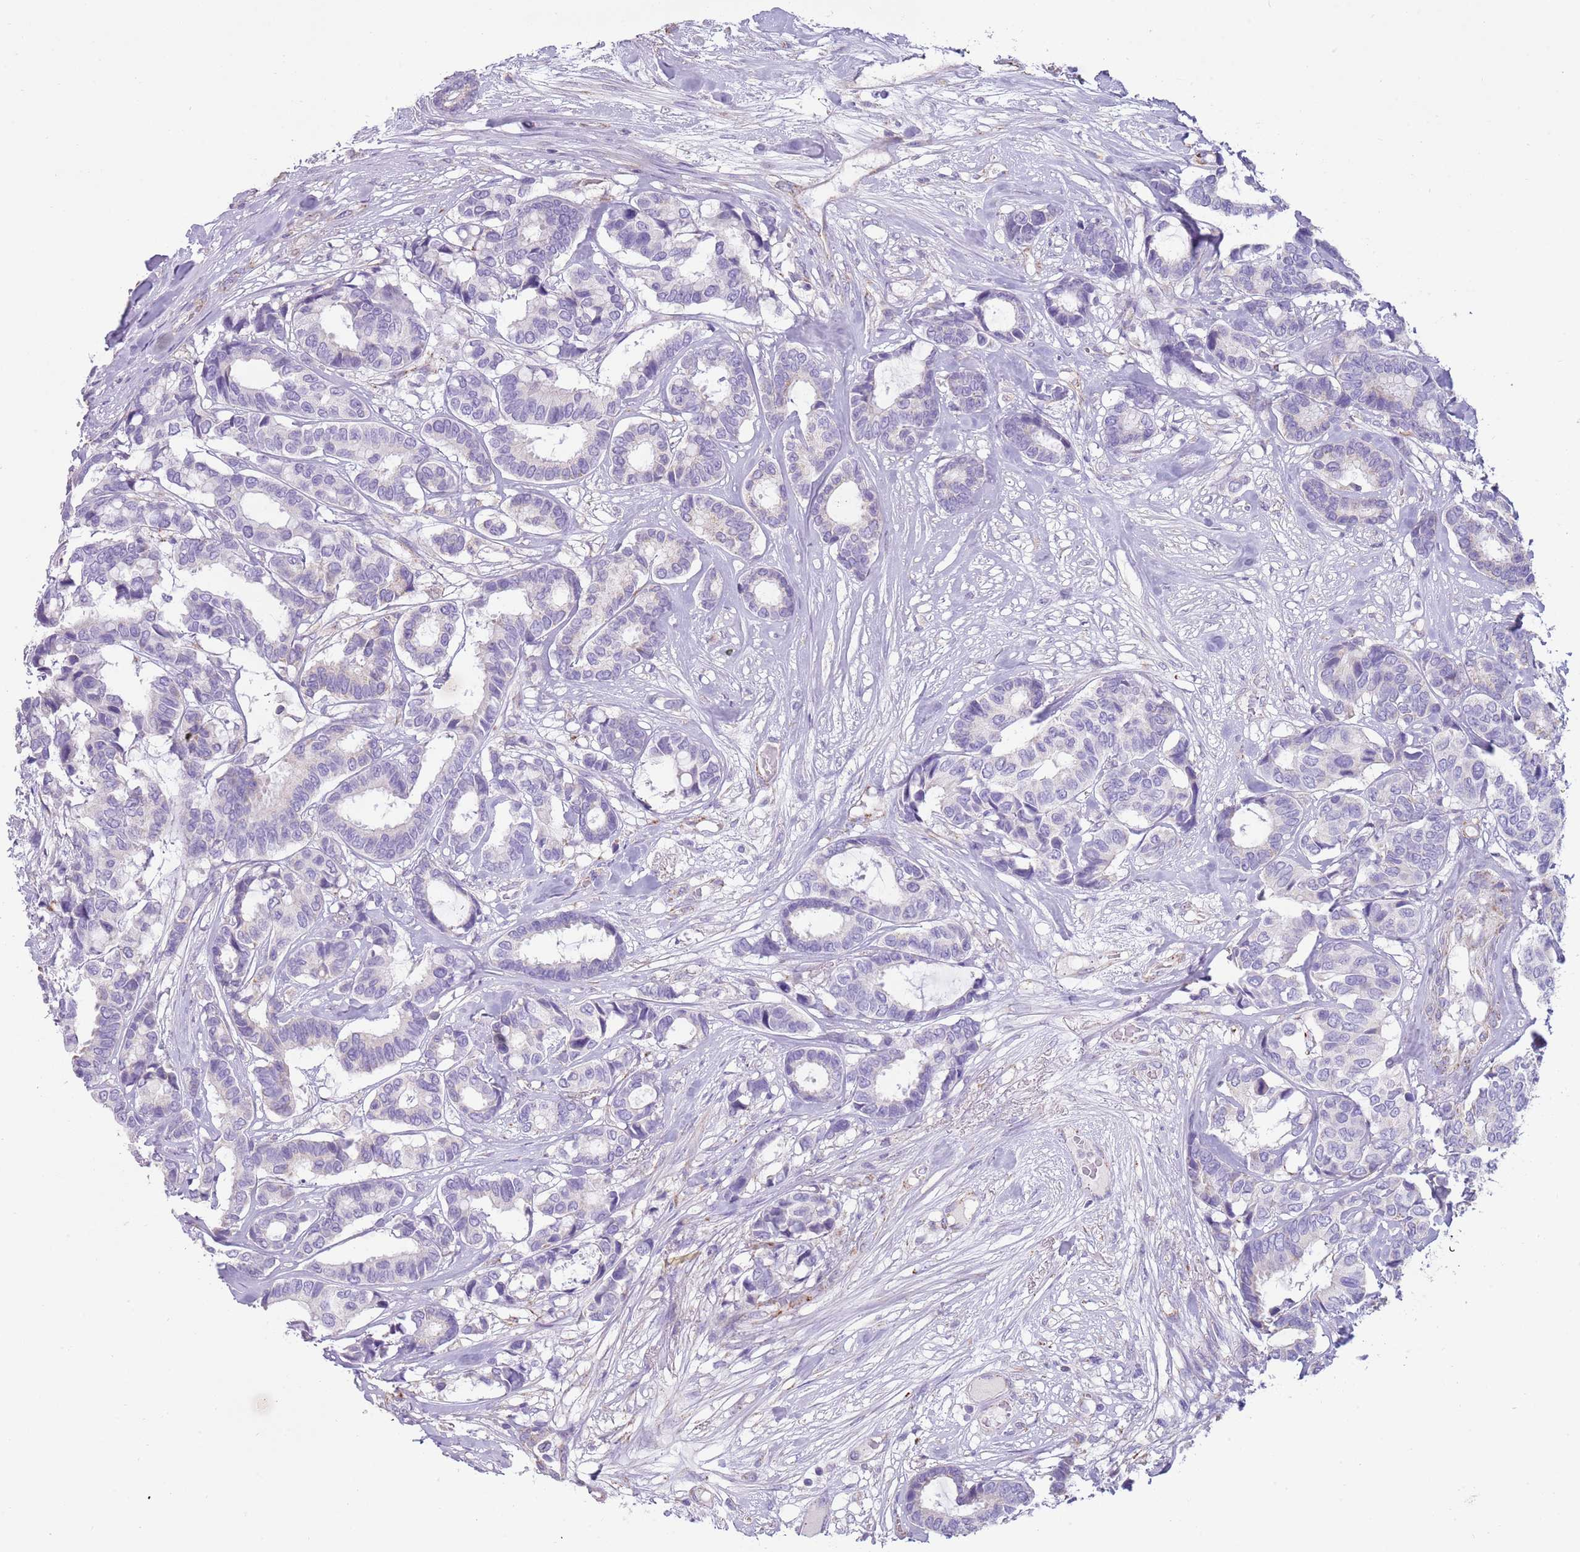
{"staining": {"intensity": "negative", "quantity": "none", "location": "none"}, "tissue": "breast cancer", "cell_type": "Tumor cells", "image_type": "cancer", "snomed": [{"axis": "morphology", "description": "Duct carcinoma"}, {"axis": "topography", "description": "Breast"}], "caption": "DAB immunohistochemical staining of breast cancer (intraductal carcinoma) reveals no significant expression in tumor cells.", "gene": "RNF222", "patient": {"sex": "female", "age": 87}}